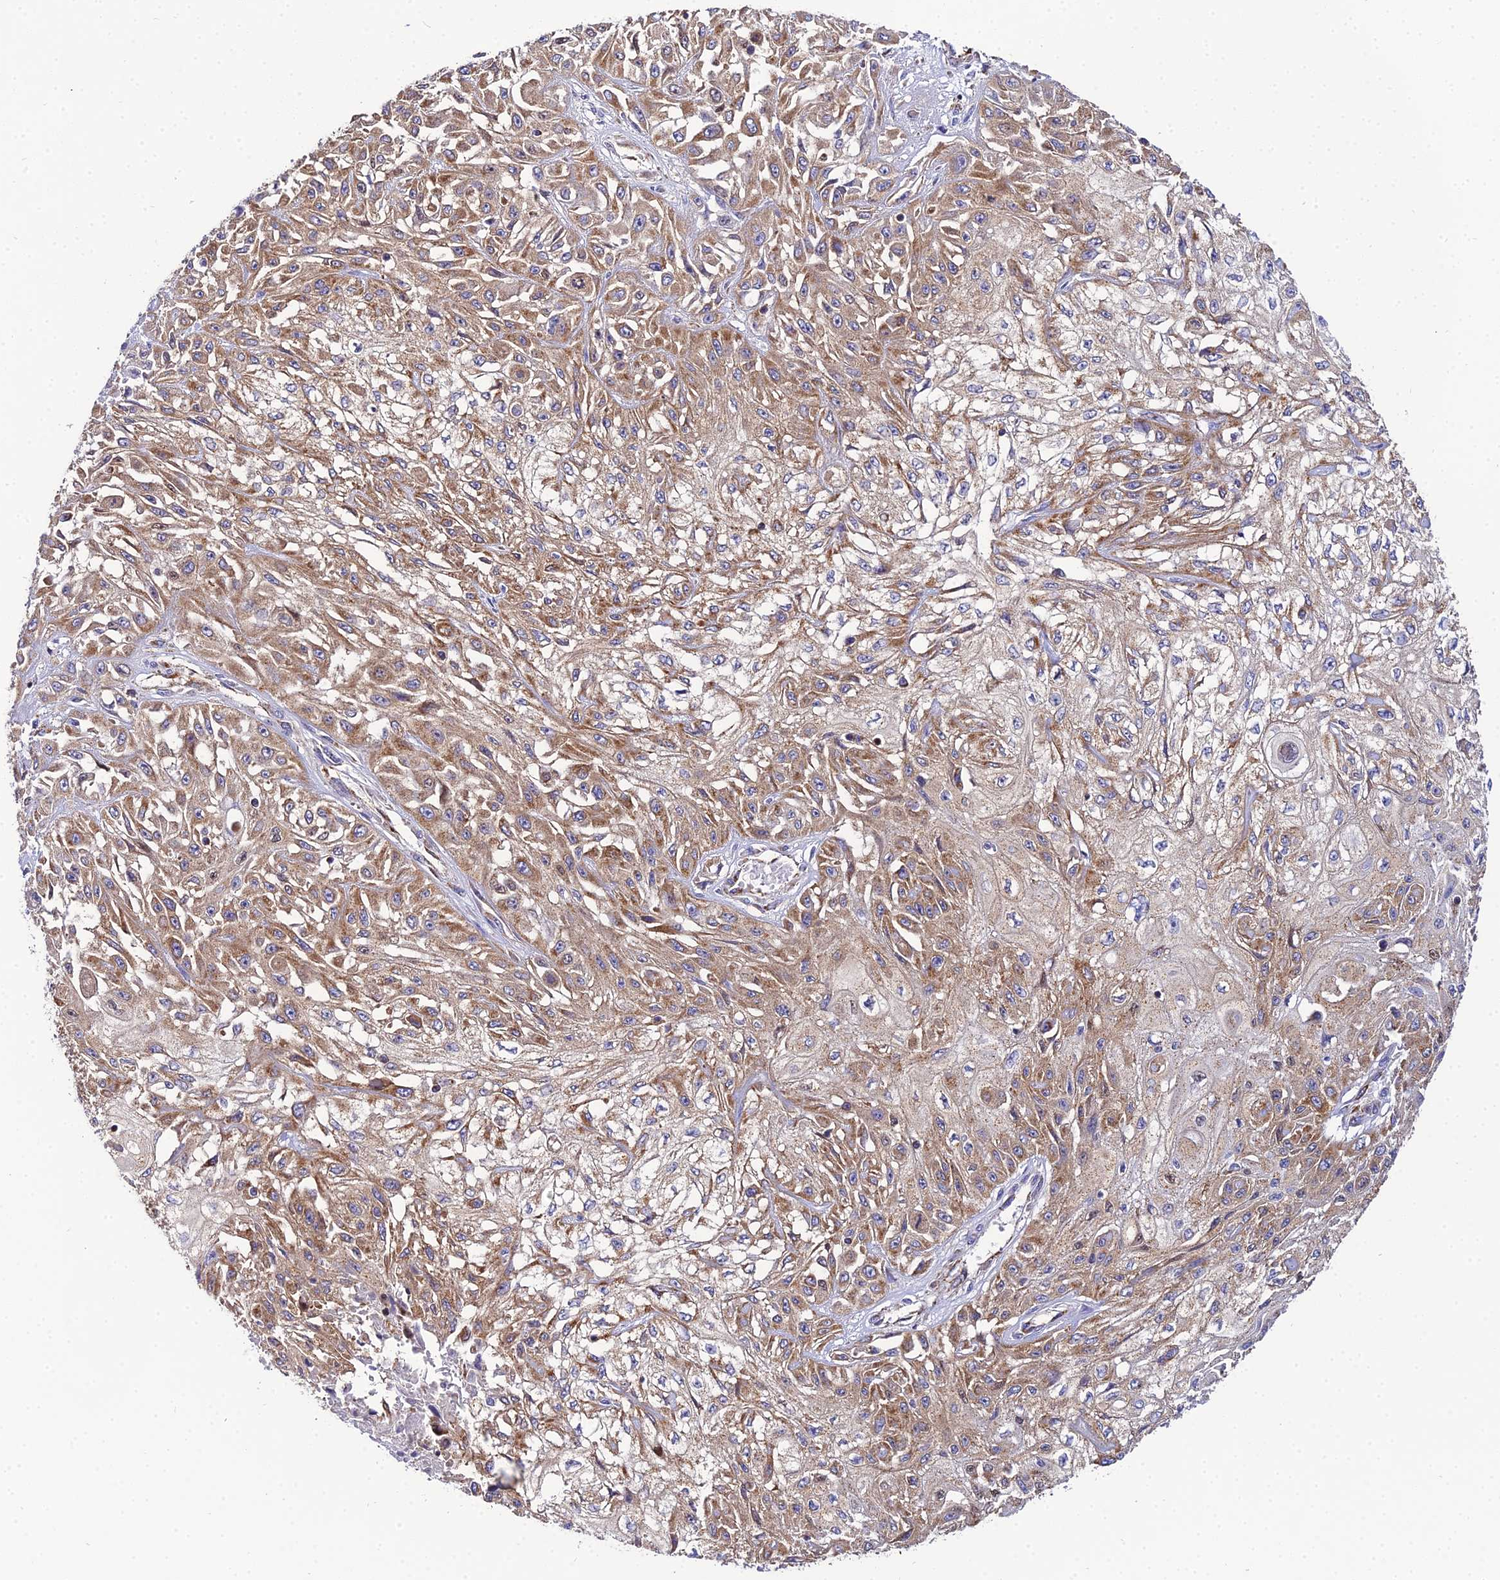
{"staining": {"intensity": "moderate", "quantity": ">75%", "location": "cytoplasmic/membranous"}, "tissue": "skin cancer", "cell_type": "Tumor cells", "image_type": "cancer", "snomed": [{"axis": "morphology", "description": "Squamous cell carcinoma, NOS"}, {"axis": "morphology", "description": "Squamous cell carcinoma, metastatic, NOS"}, {"axis": "topography", "description": "Skin"}, {"axis": "topography", "description": "Lymph node"}], "caption": "The immunohistochemical stain highlights moderate cytoplasmic/membranous staining in tumor cells of skin cancer tissue.", "gene": "NIPSNAP3A", "patient": {"sex": "male", "age": 75}}